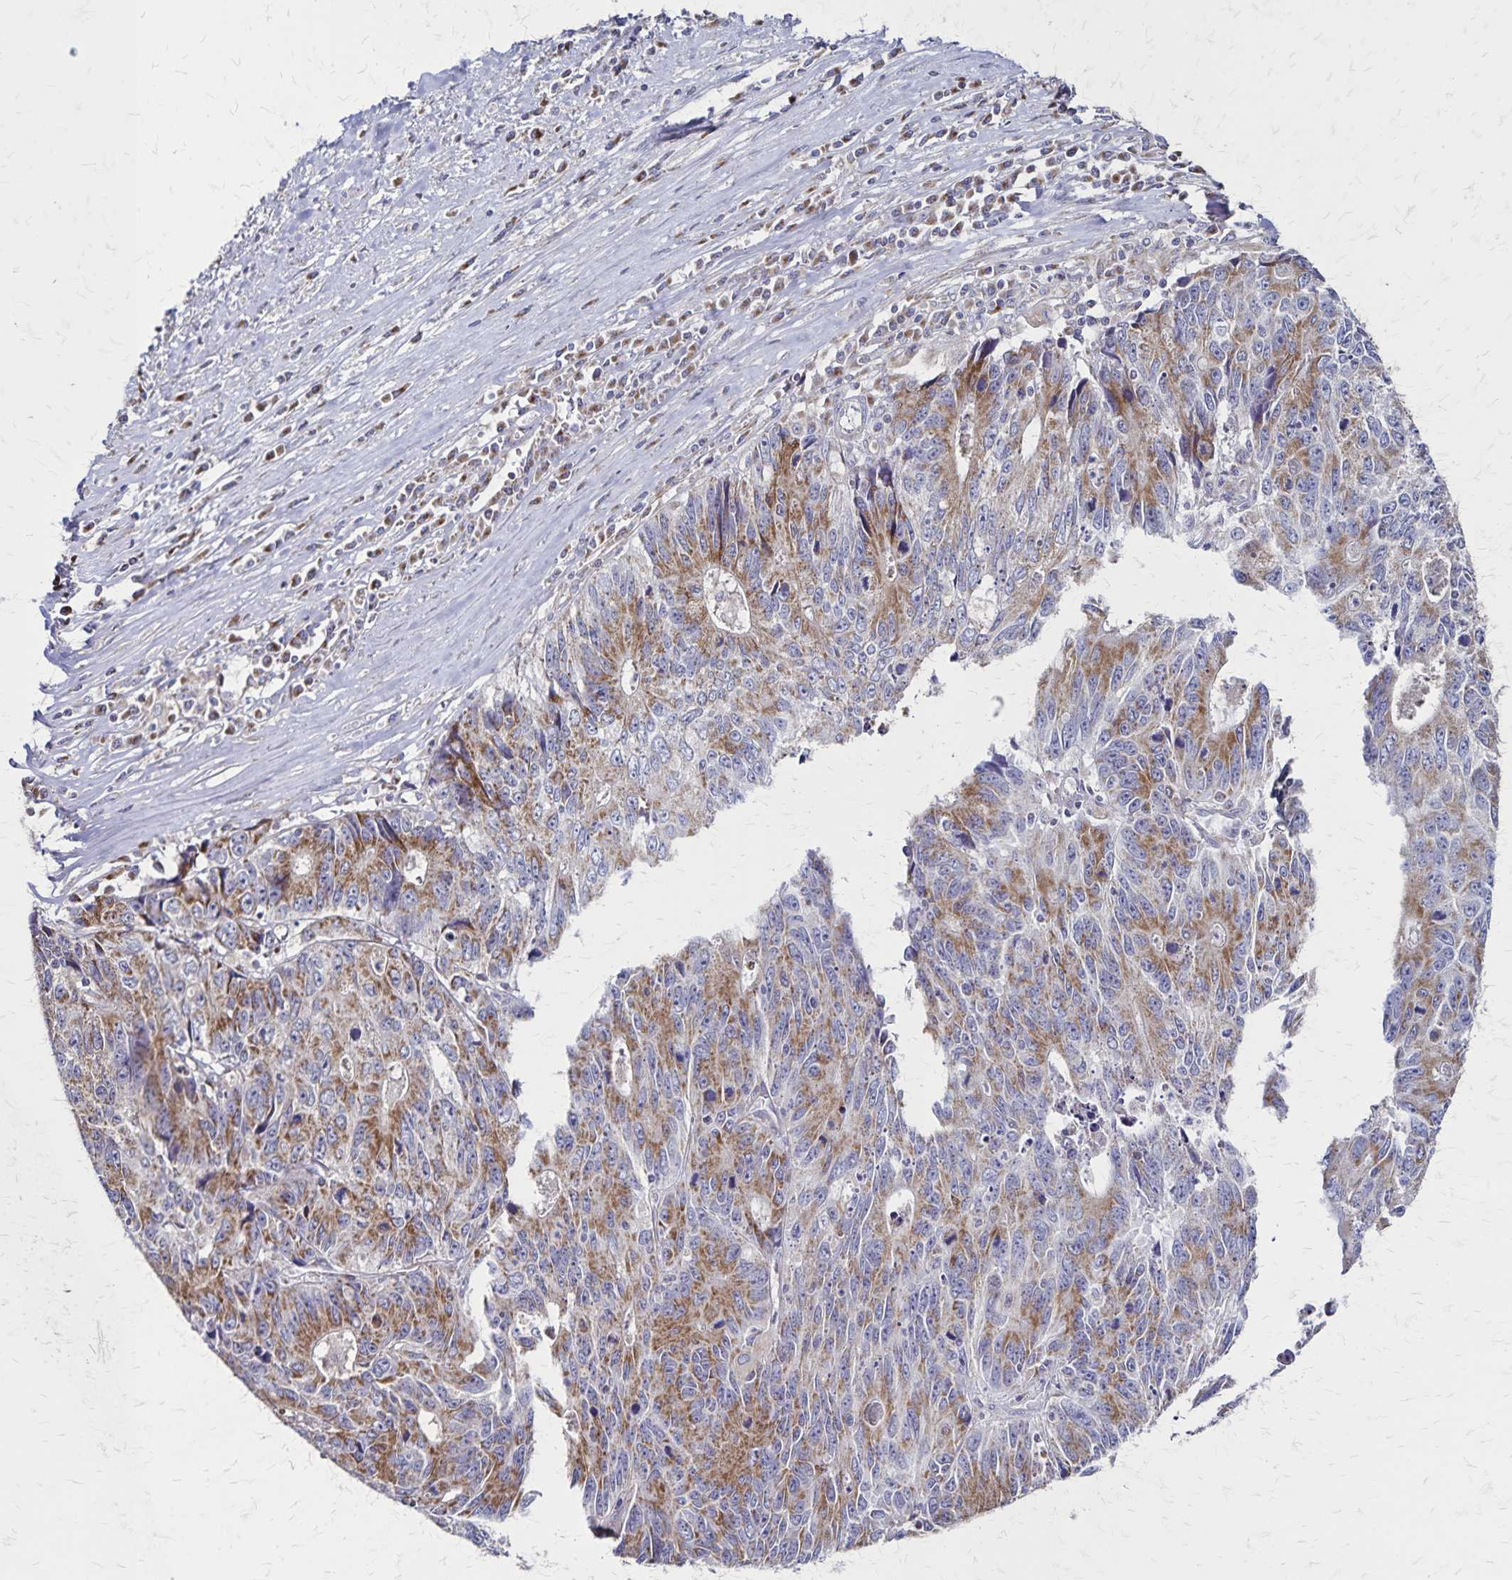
{"staining": {"intensity": "moderate", "quantity": "25%-75%", "location": "cytoplasmic/membranous"}, "tissue": "liver cancer", "cell_type": "Tumor cells", "image_type": "cancer", "snomed": [{"axis": "morphology", "description": "Cholangiocarcinoma"}, {"axis": "topography", "description": "Liver"}], "caption": "A brown stain shows moderate cytoplasmic/membranous positivity of a protein in human cholangiocarcinoma (liver) tumor cells. Nuclei are stained in blue.", "gene": "NFS1", "patient": {"sex": "male", "age": 65}}